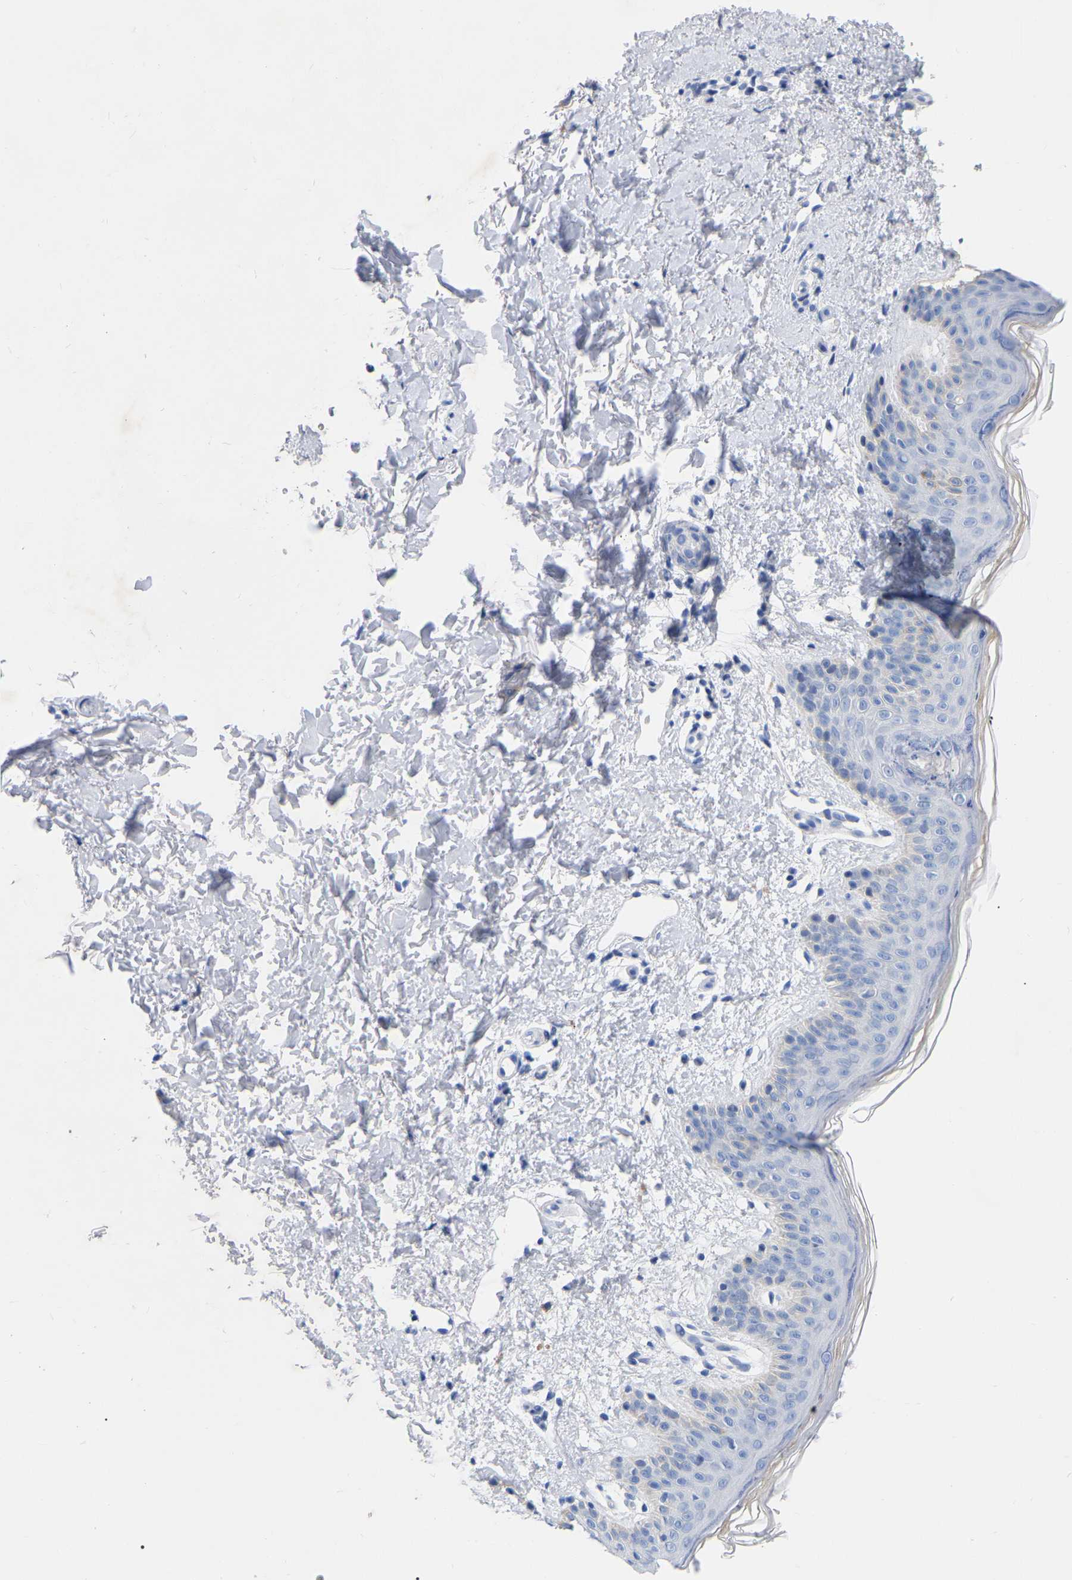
{"staining": {"intensity": "negative", "quantity": "none", "location": "none"}, "tissue": "skin", "cell_type": "Fibroblasts", "image_type": "normal", "snomed": [{"axis": "morphology", "description": "Normal tissue, NOS"}, {"axis": "topography", "description": "Skin"}], "caption": "Protein analysis of benign skin exhibits no significant staining in fibroblasts. (DAB IHC, high magnification).", "gene": "ZNF629", "patient": {"sex": "male", "age": 40}}